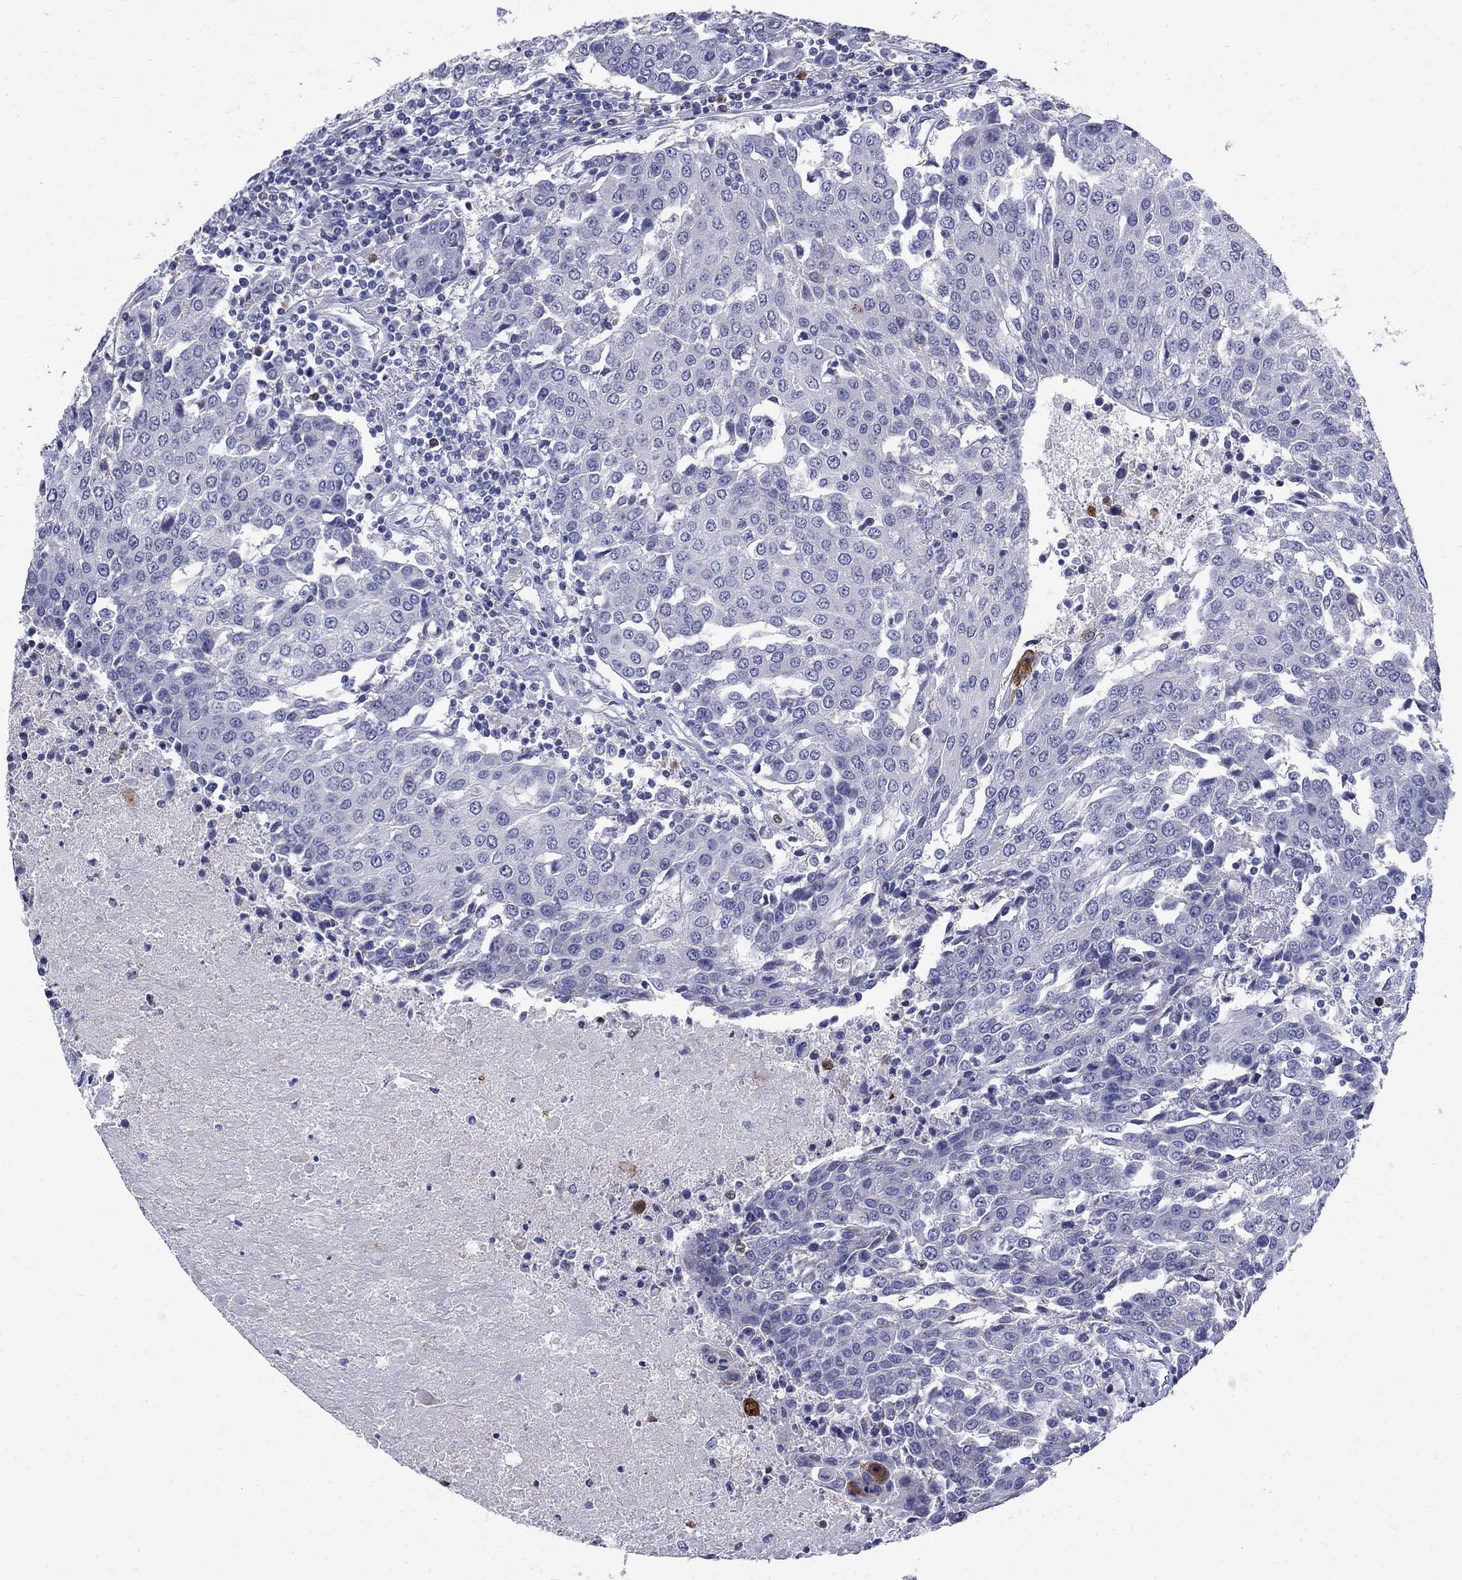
{"staining": {"intensity": "negative", "quantity": "none", "location": "none"}, "tissue": "urothelial cancer", "cell_type": "Tumor cells", "image_type": "cancer", "snomed": [{"axis": "morphology", "description": "Urothelial carcinoma, High grade"}, {"axis": "topography", "description": "Urinary bladder"}], "caption": "Urothelial cancer was stained to show a protein in brown. There is no significant positivity in tumor cells.", "gene": "SERPINB2", "patient": {"sex": "female", "age": 85}}